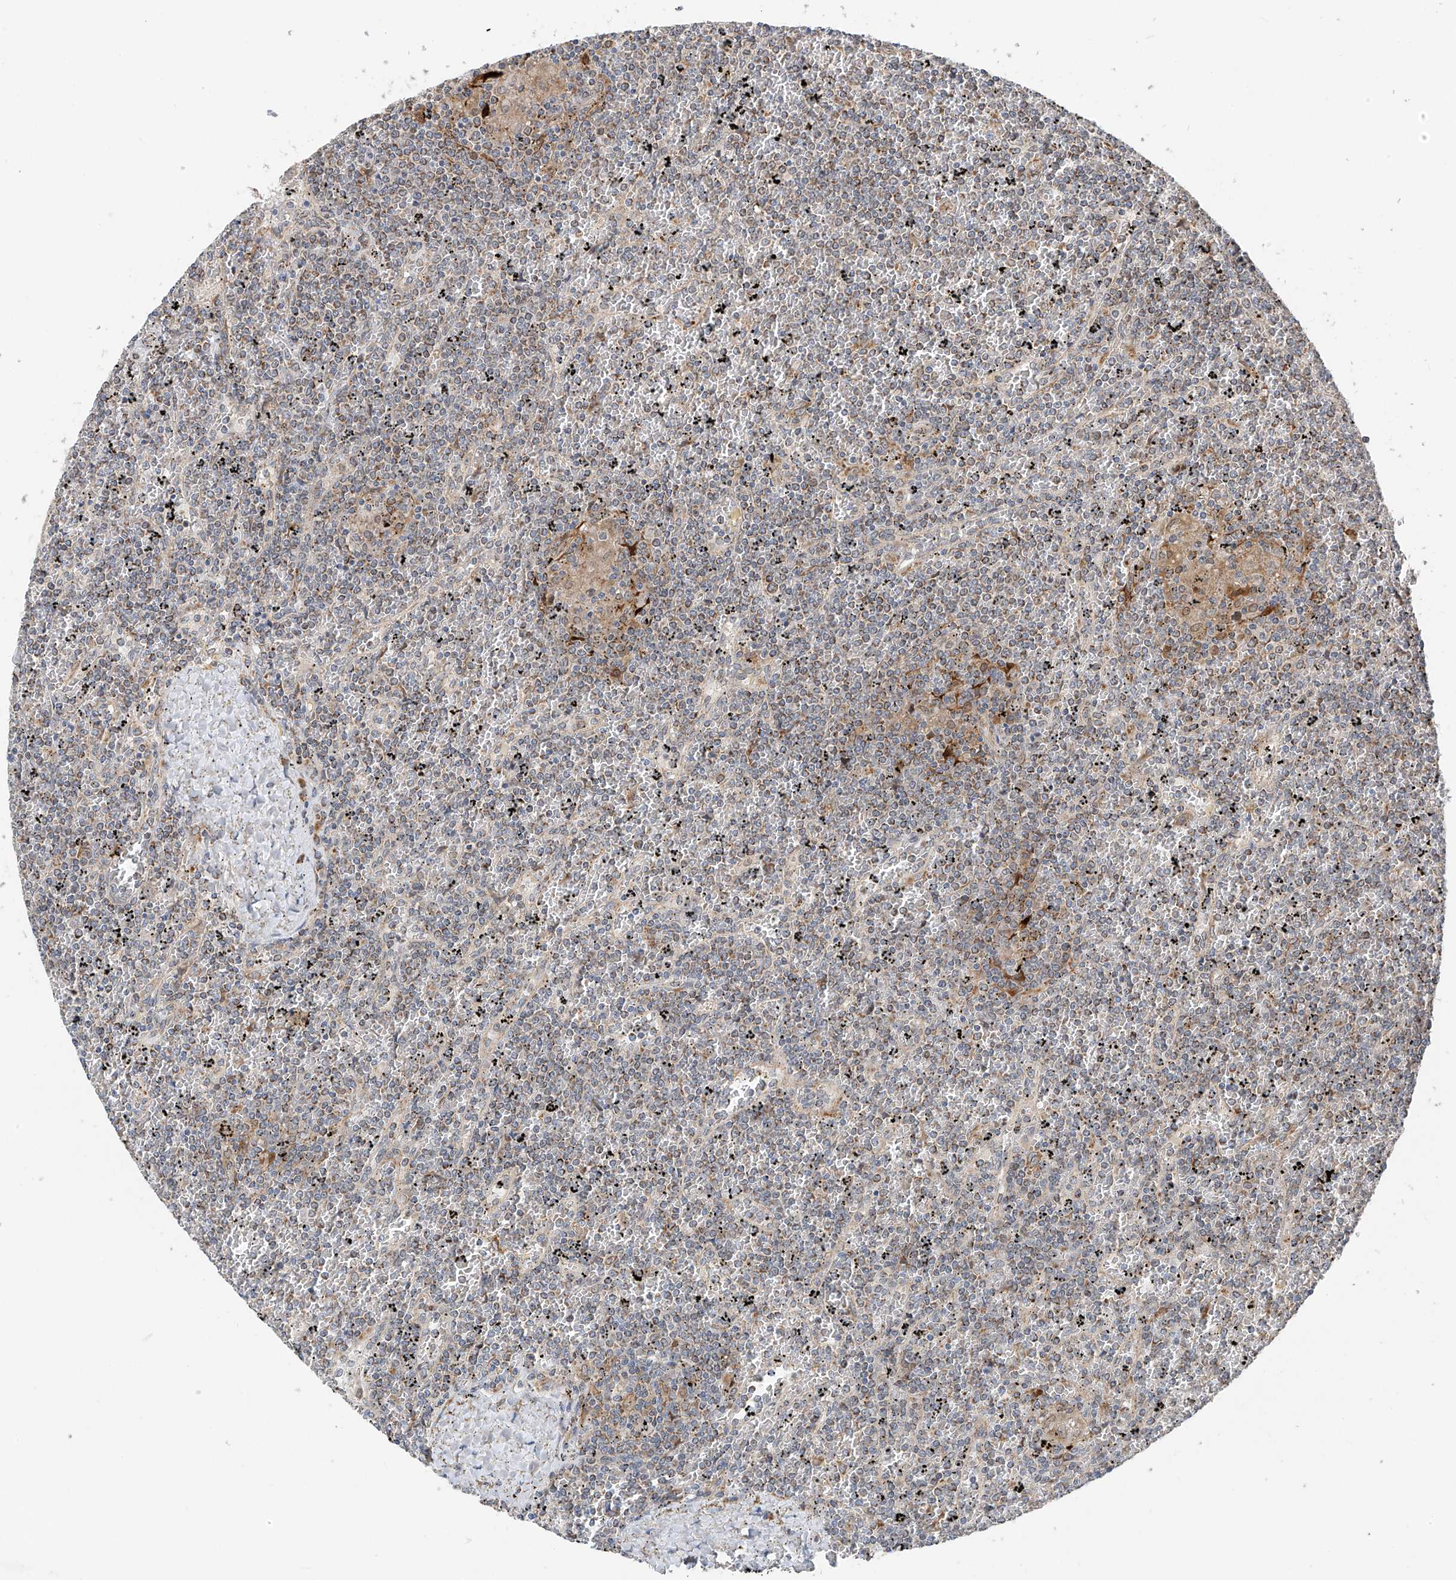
{"staining": {"intensity": "moderate", "quantity": "<25%", "location": "cytoplasmic/membranous"}, "tissue": "lymphoma", "cell_type": "Tumor cells", "image_type": "cancer", "snomed": [{"axis": "morphology", "description": "Malignant lymphoma, non-Hodgkin's type, Low grade"}, {"axis": "topography", "description": "Spleen"}], "caption": "Immunohistochemistry (IHC) photomicrograph of lymphoma stained for a protein (brown), which shows low levels of moderate cytoplasmic/membranous staining in about <25% of tumor cells.", "gene": "PPA2", "patient": {"sex": "female", "age": 19}}